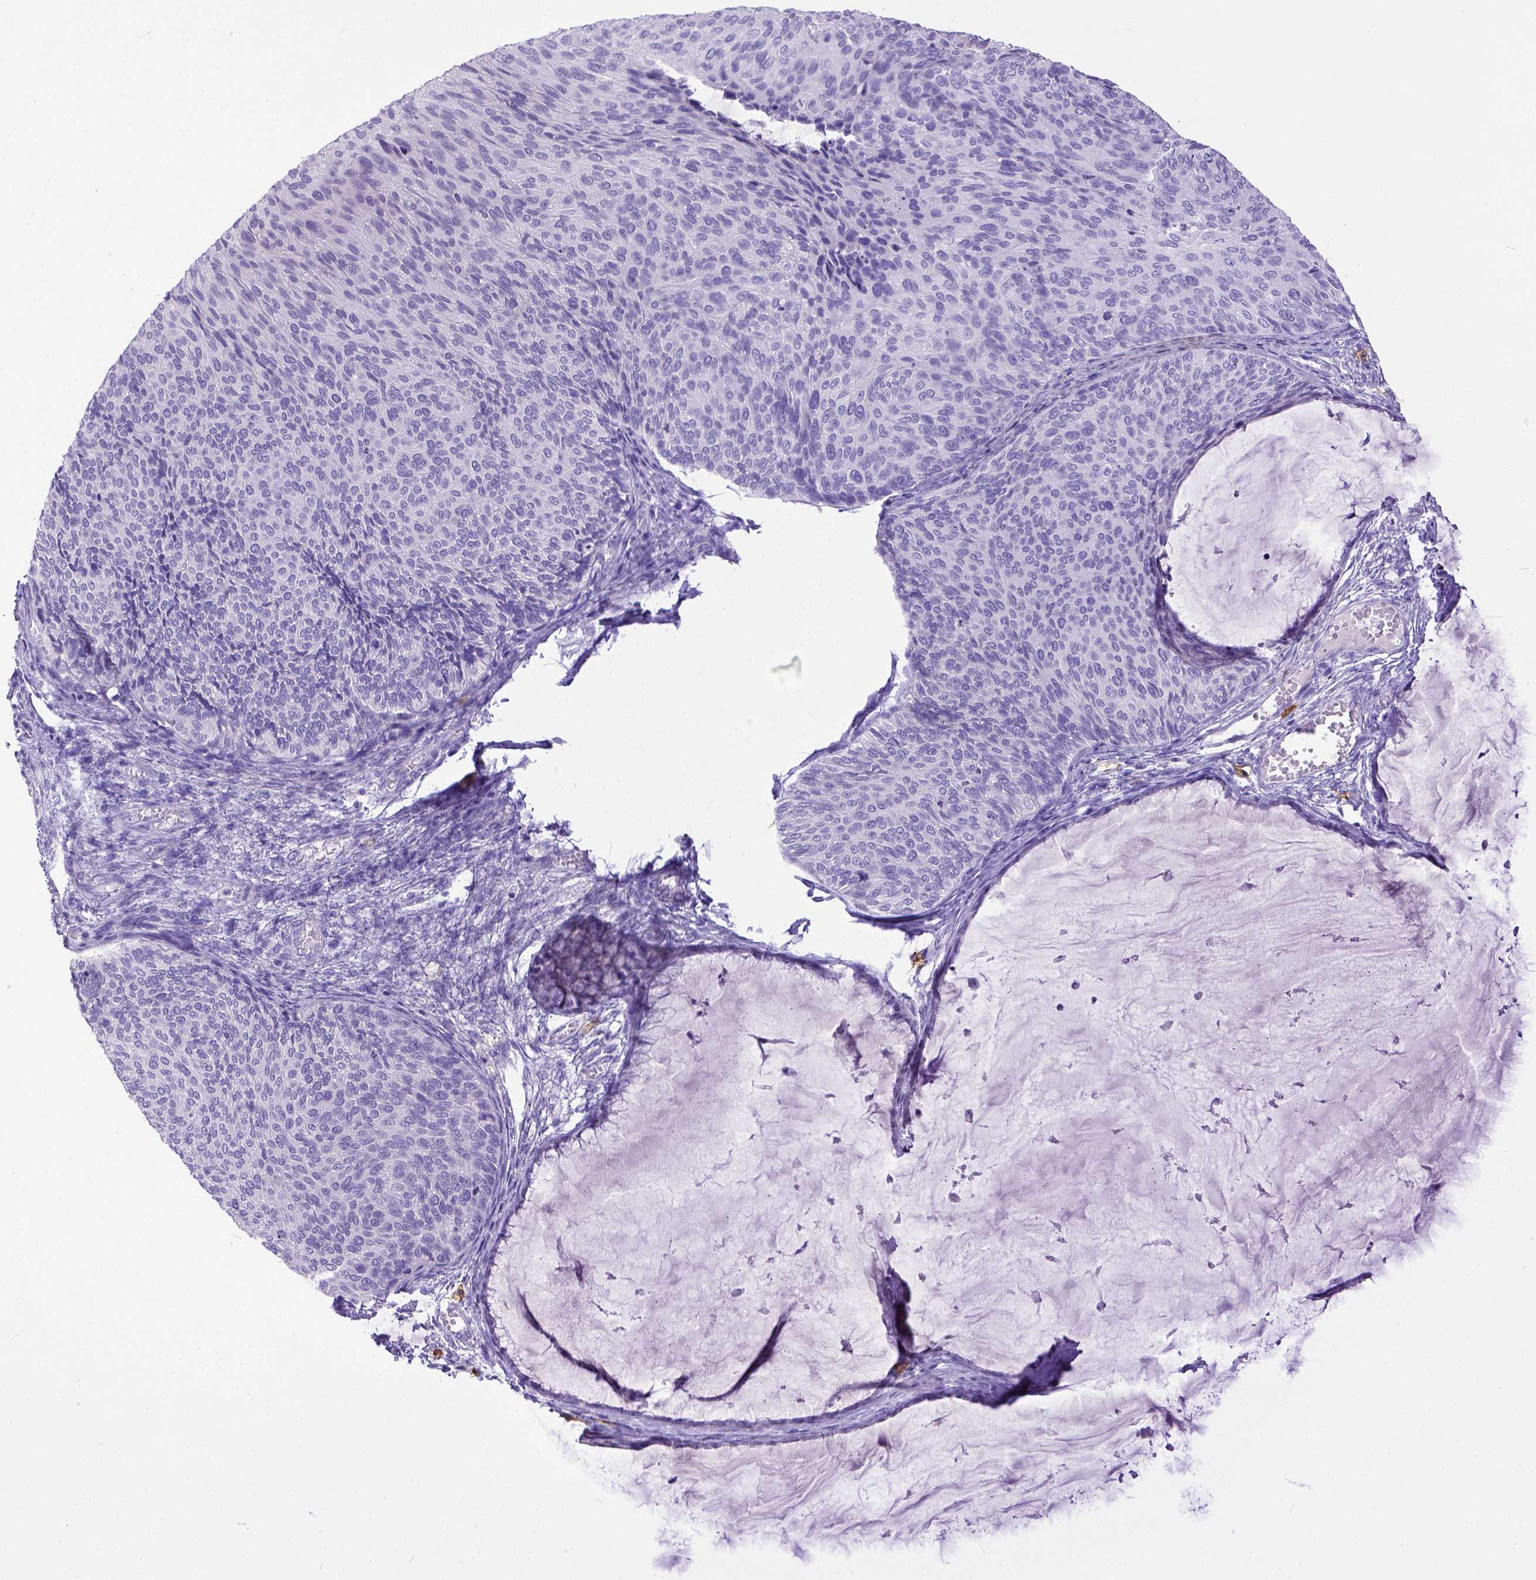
{"staining": {"intensity": "negative", "quantity": "none", "location": "none"}, "tissue": "cervical cancer", "cell_type": "Tumor cells", "image_type": "cancer", "snomed": [{"axis": "morphology", "description": "Squamous cell carcinoma, NOS"}, {"axis": "topography", "description": "Cervix"}], "caption": "This histopathology image is of cervical cancer stained with immunohistochemistry (IHC) to label a protein in brown with the nuclei are counter-stained blue. There is no positivity in tumor cells.", "gene": "KIT", "patient": {"sex": "female", "age": 36}}